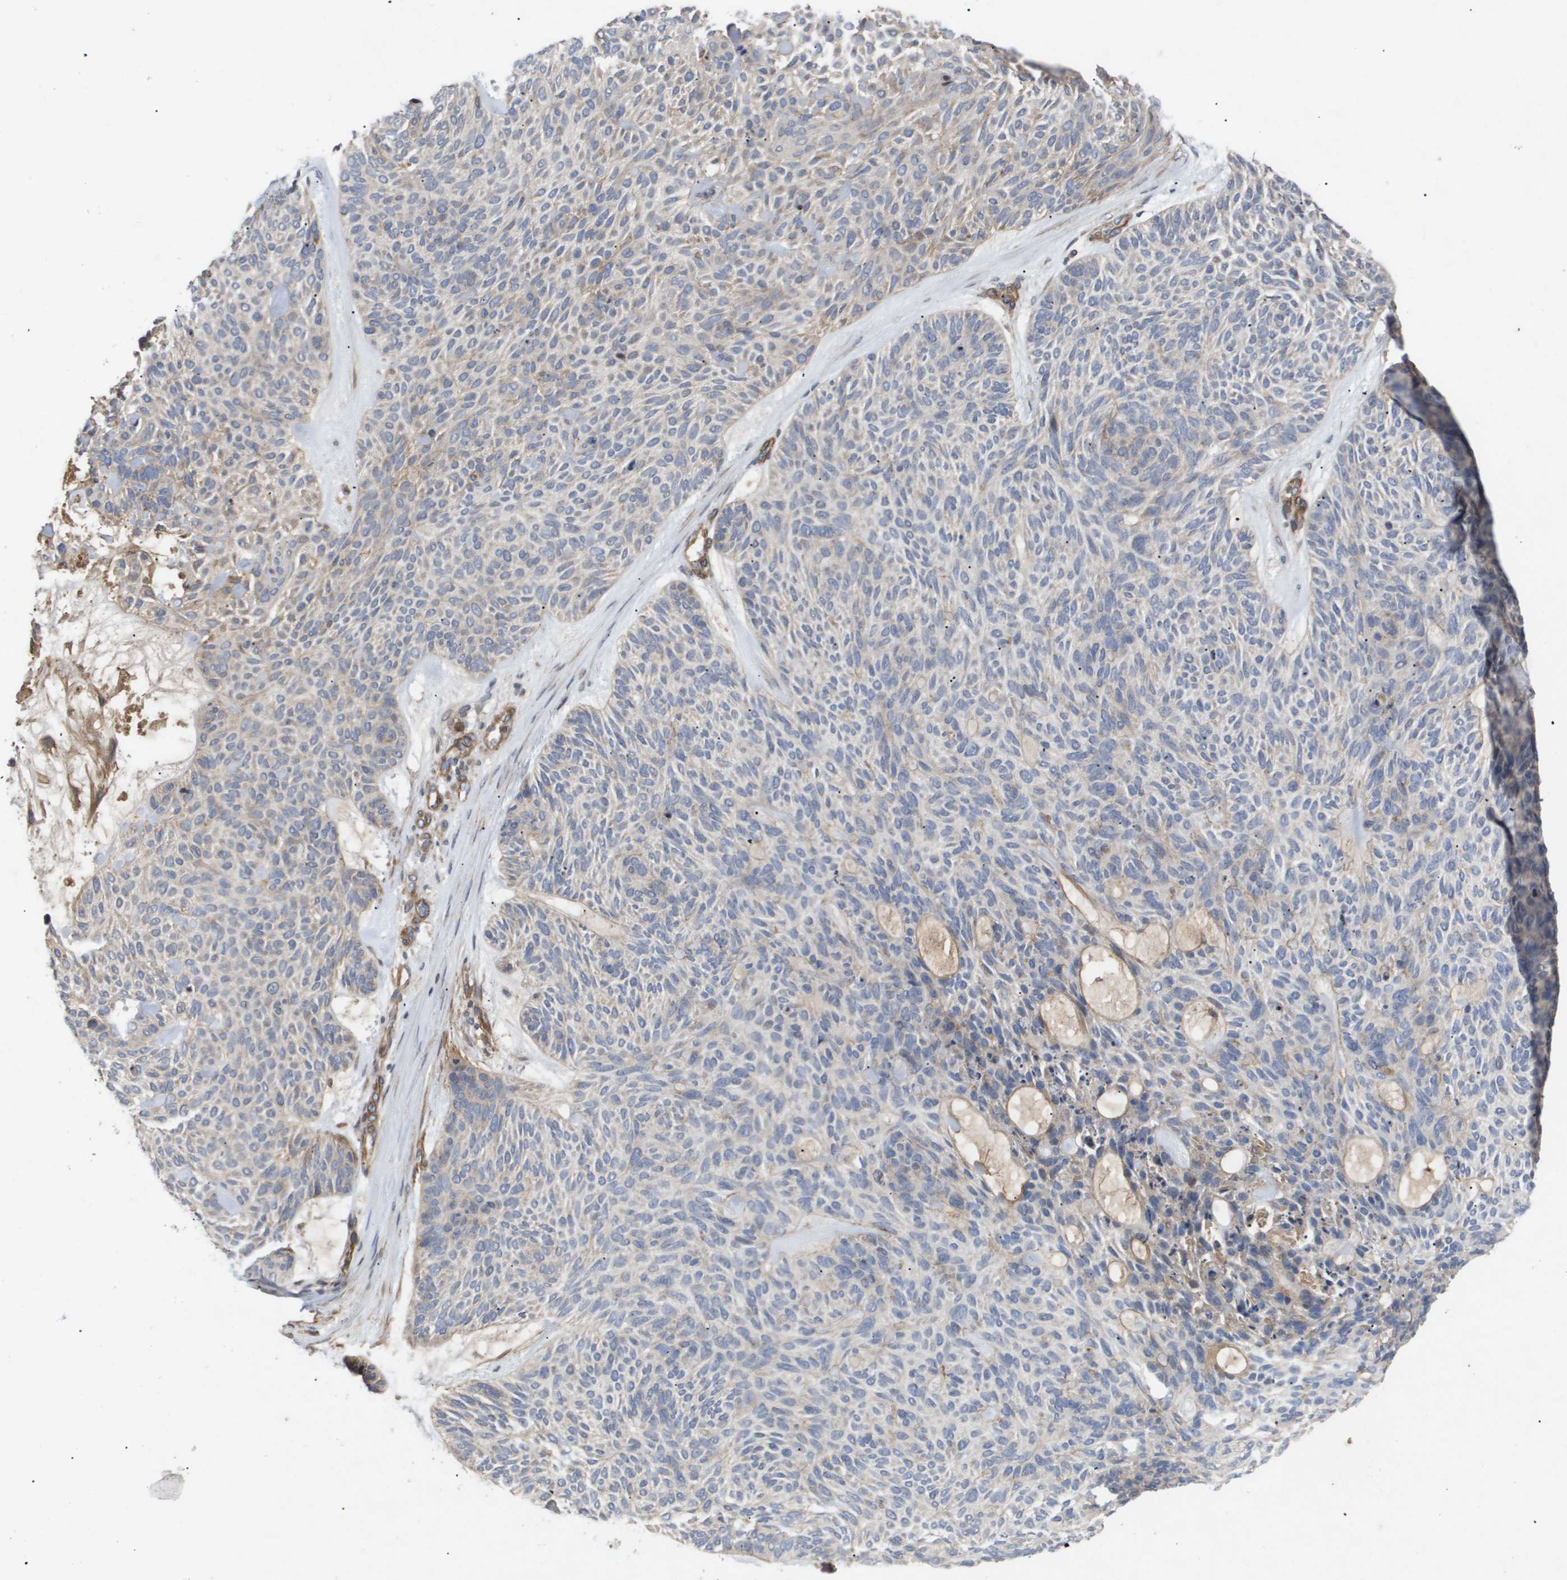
{"staining": {"intensity": "negative", "quantity": "none", "location": "none"}, "tissue": "skin cancer", "cell_type": "Tumor cells", "image_type": "cancer", "snomed": [{"axis": "morphology", "description": "Basal cell carcinoma"}, {"axis": "topography", "description": "Skin"}], "caption": "Immunohistochemistry (IHC) photomicrograph of neoplastic tissue: basal cell carcinoma (skin) stained with DAB exhibits no significant protein staining in tumor cells.", "gene": "TNS1", "patient": {"sex": "male", "age": 55}}